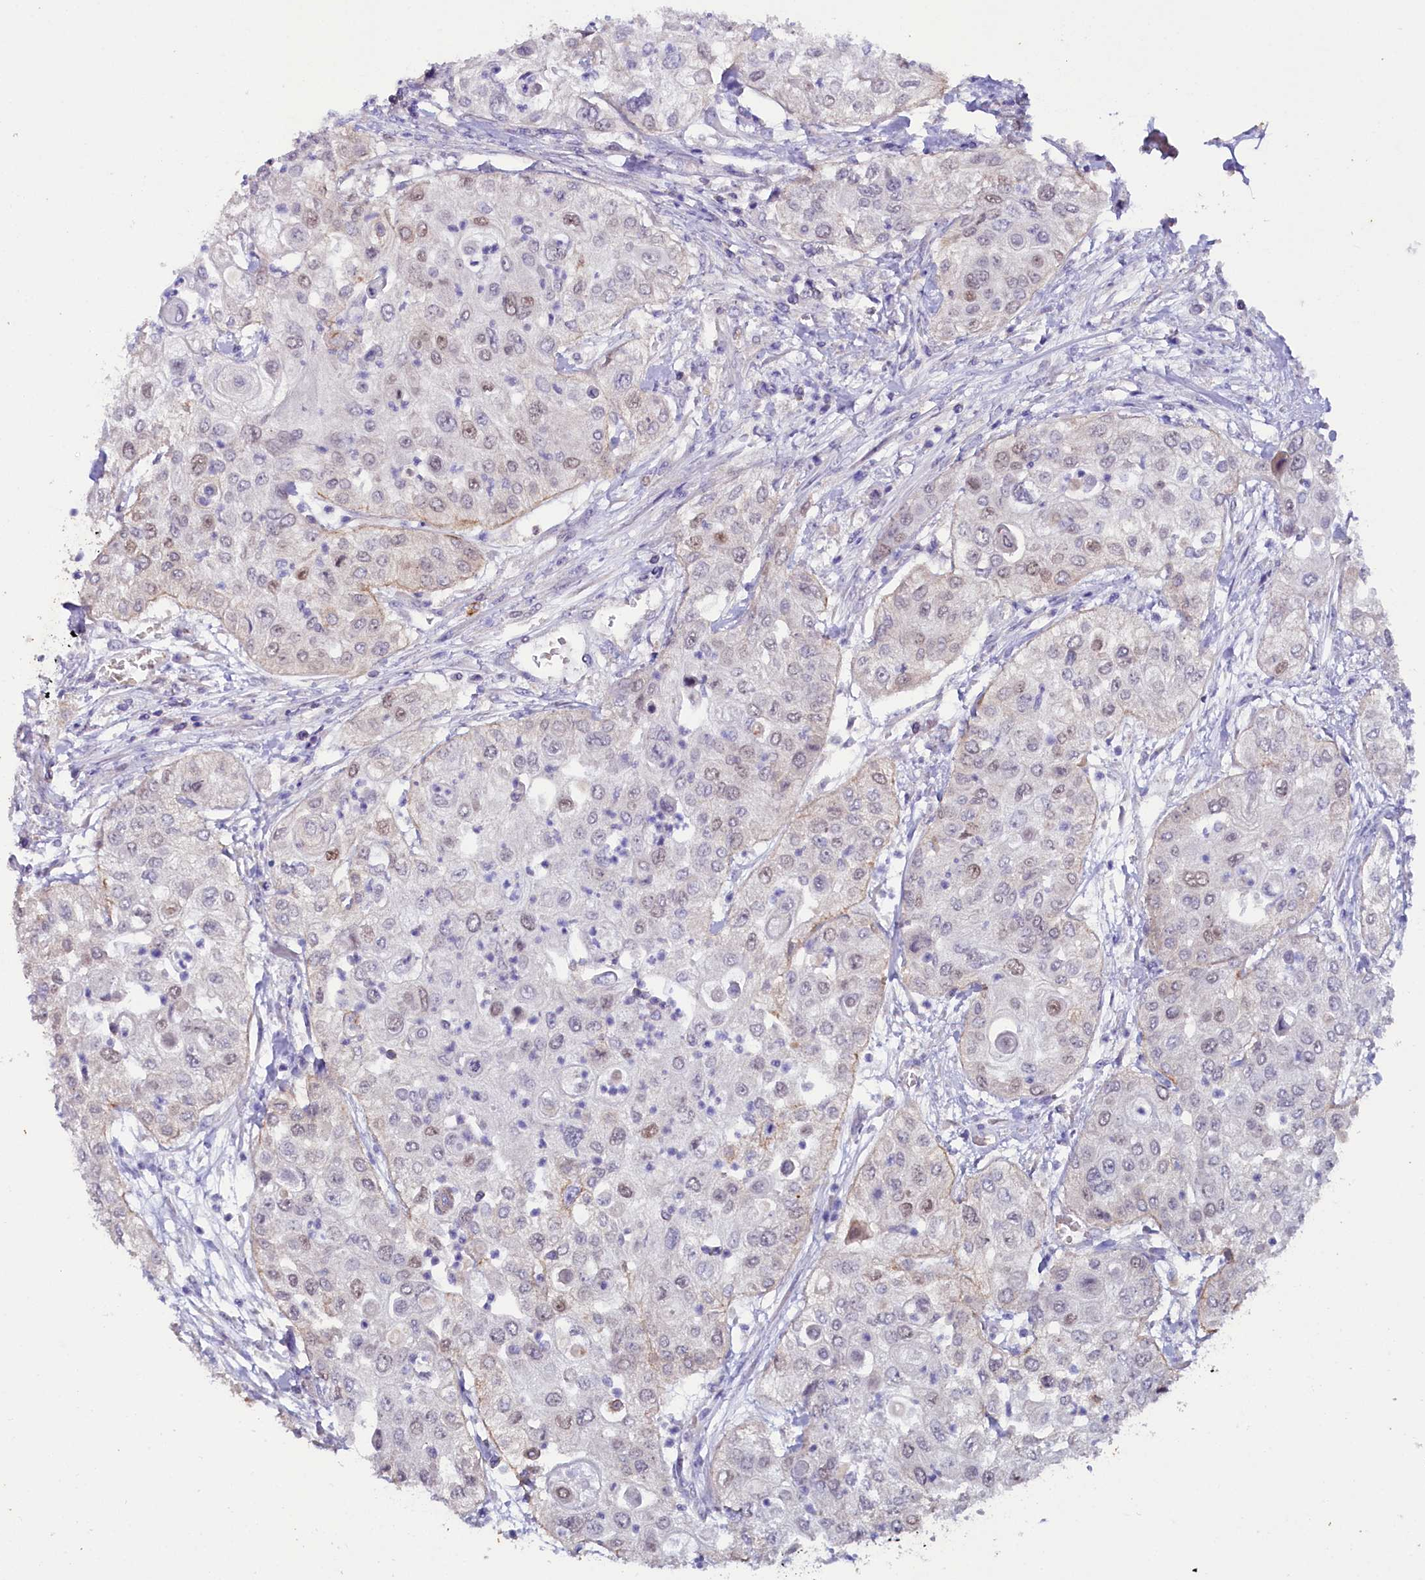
{"staining": {"intensity": "weak", "quantity": "<25%", "location": "nuclear"}, "tissue": "urothelial cancer", "cell_type": "Tumor cells", "image_type": "cancer", "snomed": [{"axis": "morphology", "description": "Urothelial carcinoma, High grade"}, {"axis": "topography", "description": "Urinary bladder"}], "caption": "The IHC image has no significant positivity in tumor cells of high-grade urothelial carcinoma tissue.", "gene": "FAM111B", "patient": {"sex": "female", "age": 79}}